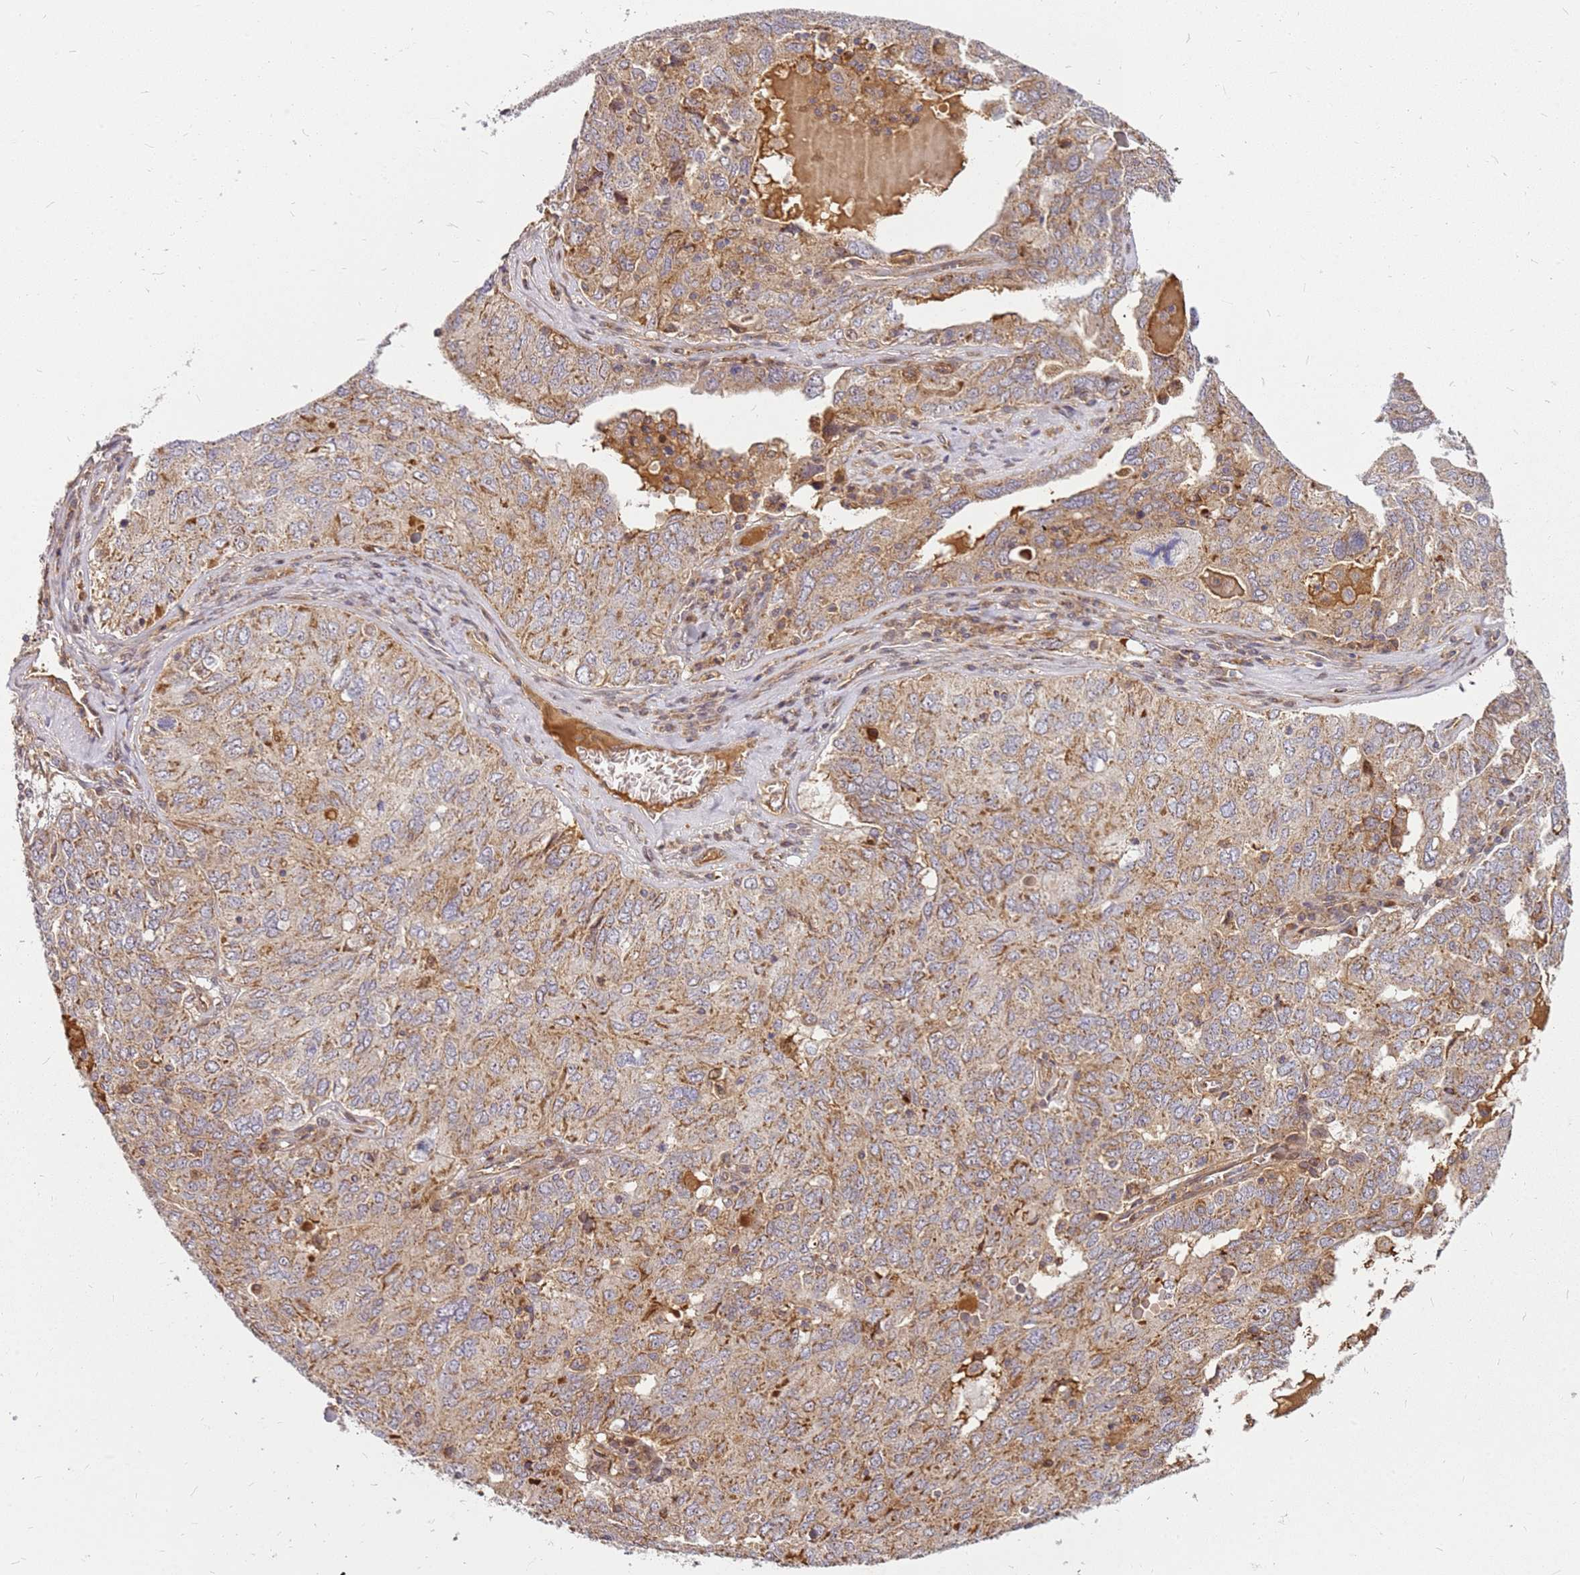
{"staining": {"intensity": "moderate", "quantity": ">75%", "location": "cytoplasmic/membranous"}, "tissue": "ovarian cancer", "cell_type": "Tumor cells", "image_type": "cancer", "snomed": [{"axis": "morphology", "description": "Carcinoma, endometroid"}, {"axis": "topography", "description": "Ovary"}], "caption": "This is an image of immunohistochemistry (IHC) staining of ovarian cancer, which shows moderate positivity in the cytoplasmic/membranous of tumor cells.", "gene": "CCDC159", "patient": {"sex": "female", "age": 62}}